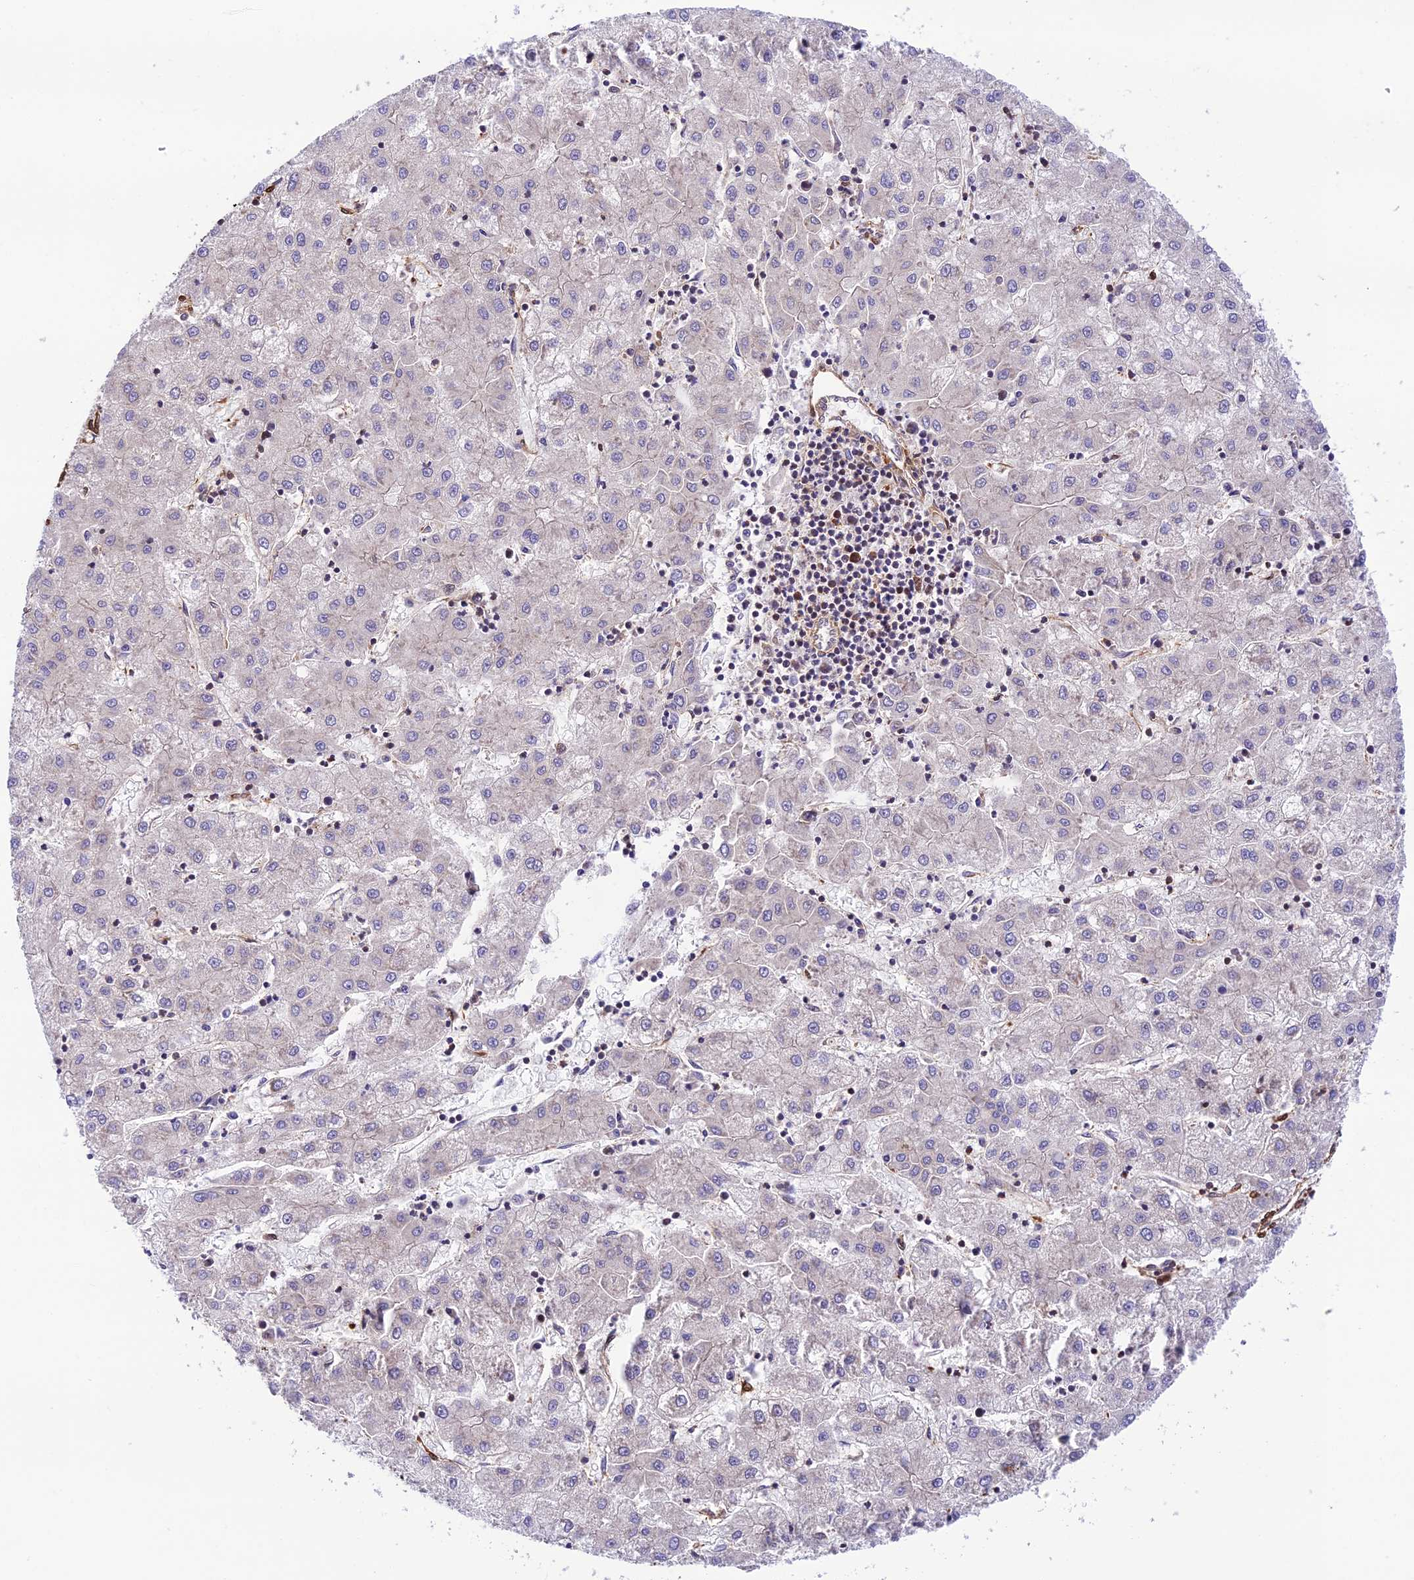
{"staining": {"intensity": "negative", "quantity": "none", "location": "none"}, "tissue": "liver cancer", "cell_type": "Tumor cells", "image_type": "cancer", "snomed": [{"axis": "morphology", "description": "Carcinoma, Hepatocellular, NOS"}, {"axis": "topography", "description": "Liver"}], "caption": "There is no significant positivity in tumor cells of liver hepatocellular carcinoma. Brightfield microscopy of immunohistochemistry (IHC) stained with DAB (3,3'-diaminobenzidine) (brown) and hematoxylin (blue), captured at high magnification.", "gene": "EVI5L", "patient": {"sex": "male", "age": 72}}